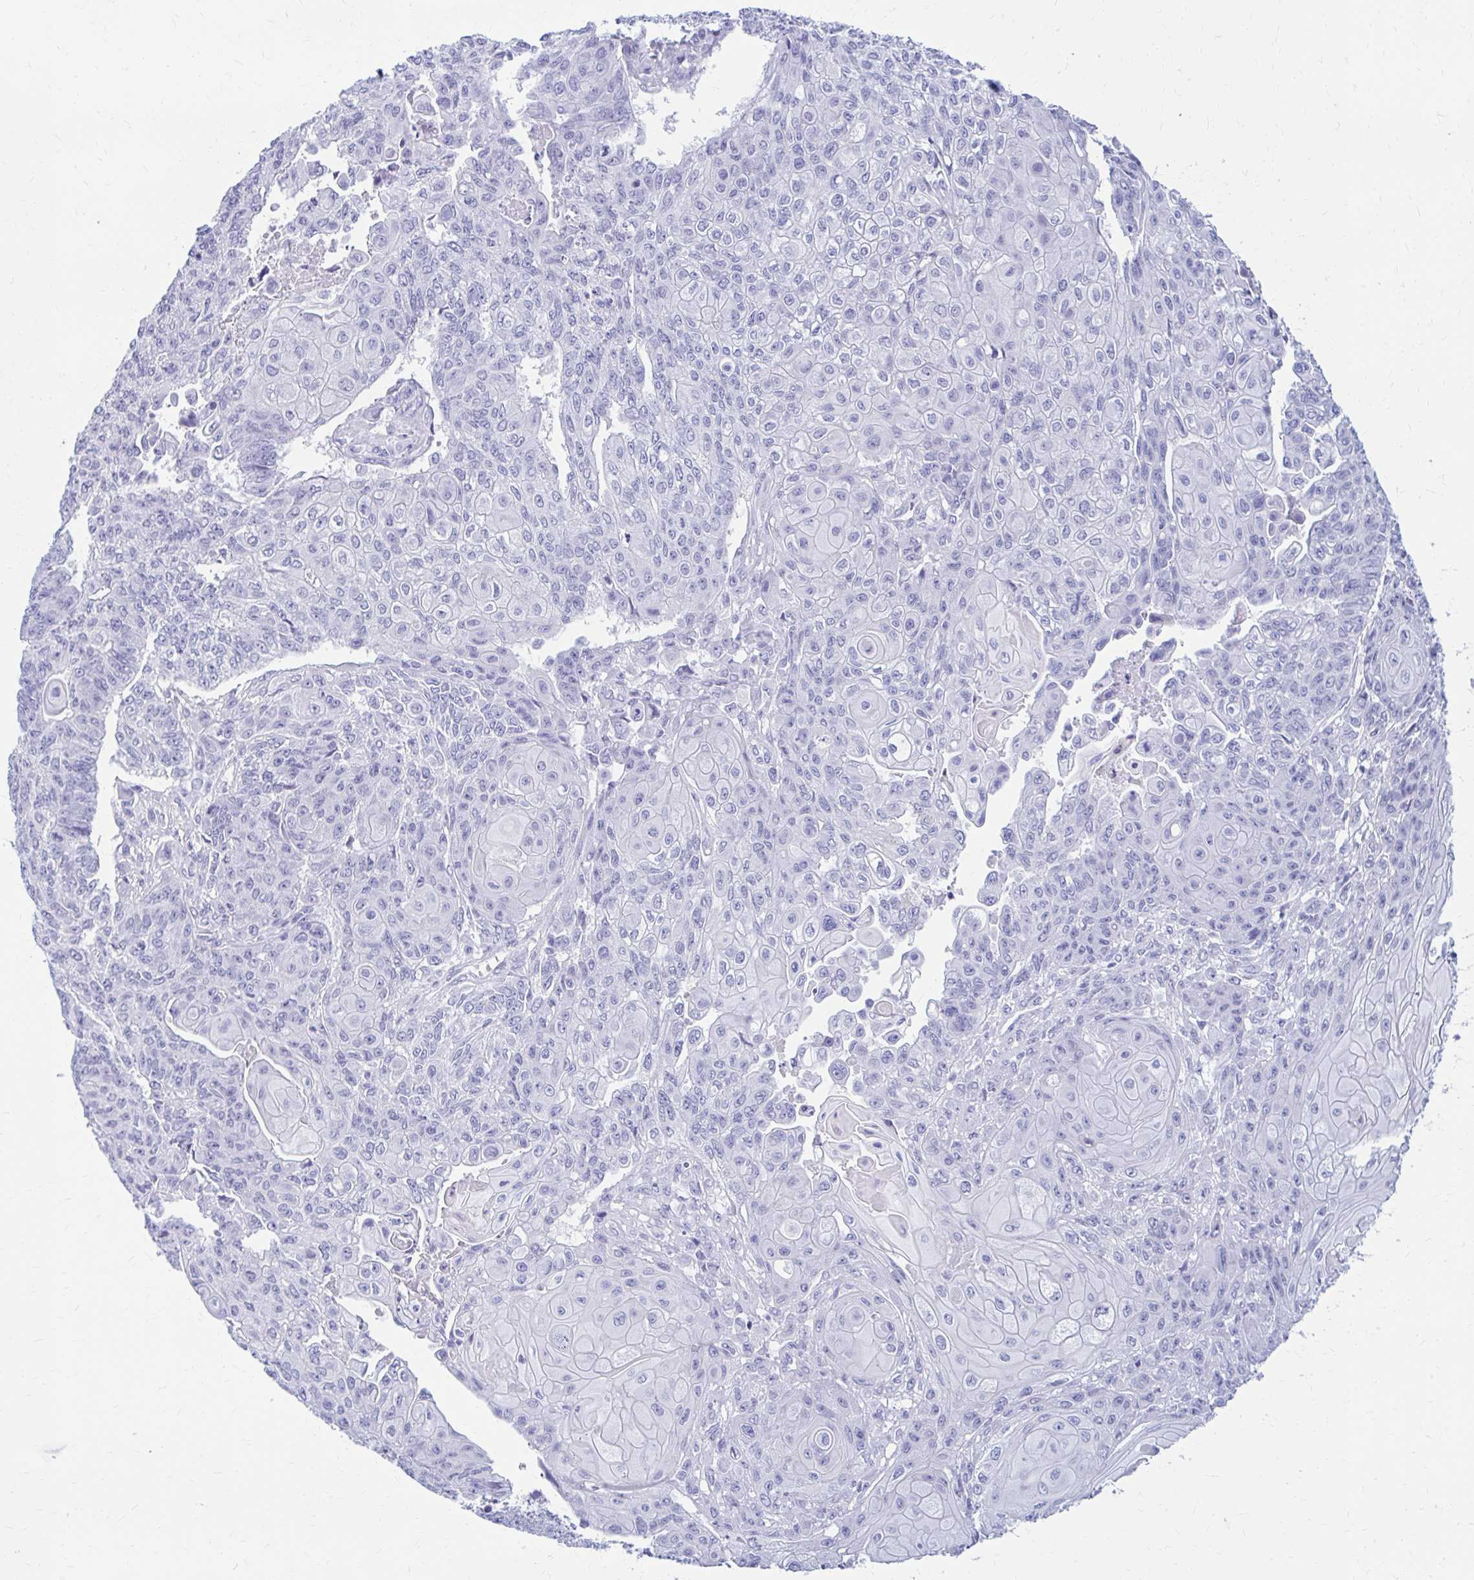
{"staining": {"intensity": "negative", "quantity": "none", "location": "none"}, "tissue": "endometrial cancer", "cell_type": "Tumor cells", "image_type": "cancer", "snomed": [{"axis": "morphology", "description": "Adenocarcinoma, NOS"}, {"axis": "topography", "description": "Endometrium"}], "caption": "Endometrial adenocarcinoma stained for a protein using immunohistochemistry shows no expression tumor cells.", "gene": "NSG2", "patient": {"sex": "female", "age": 32}}